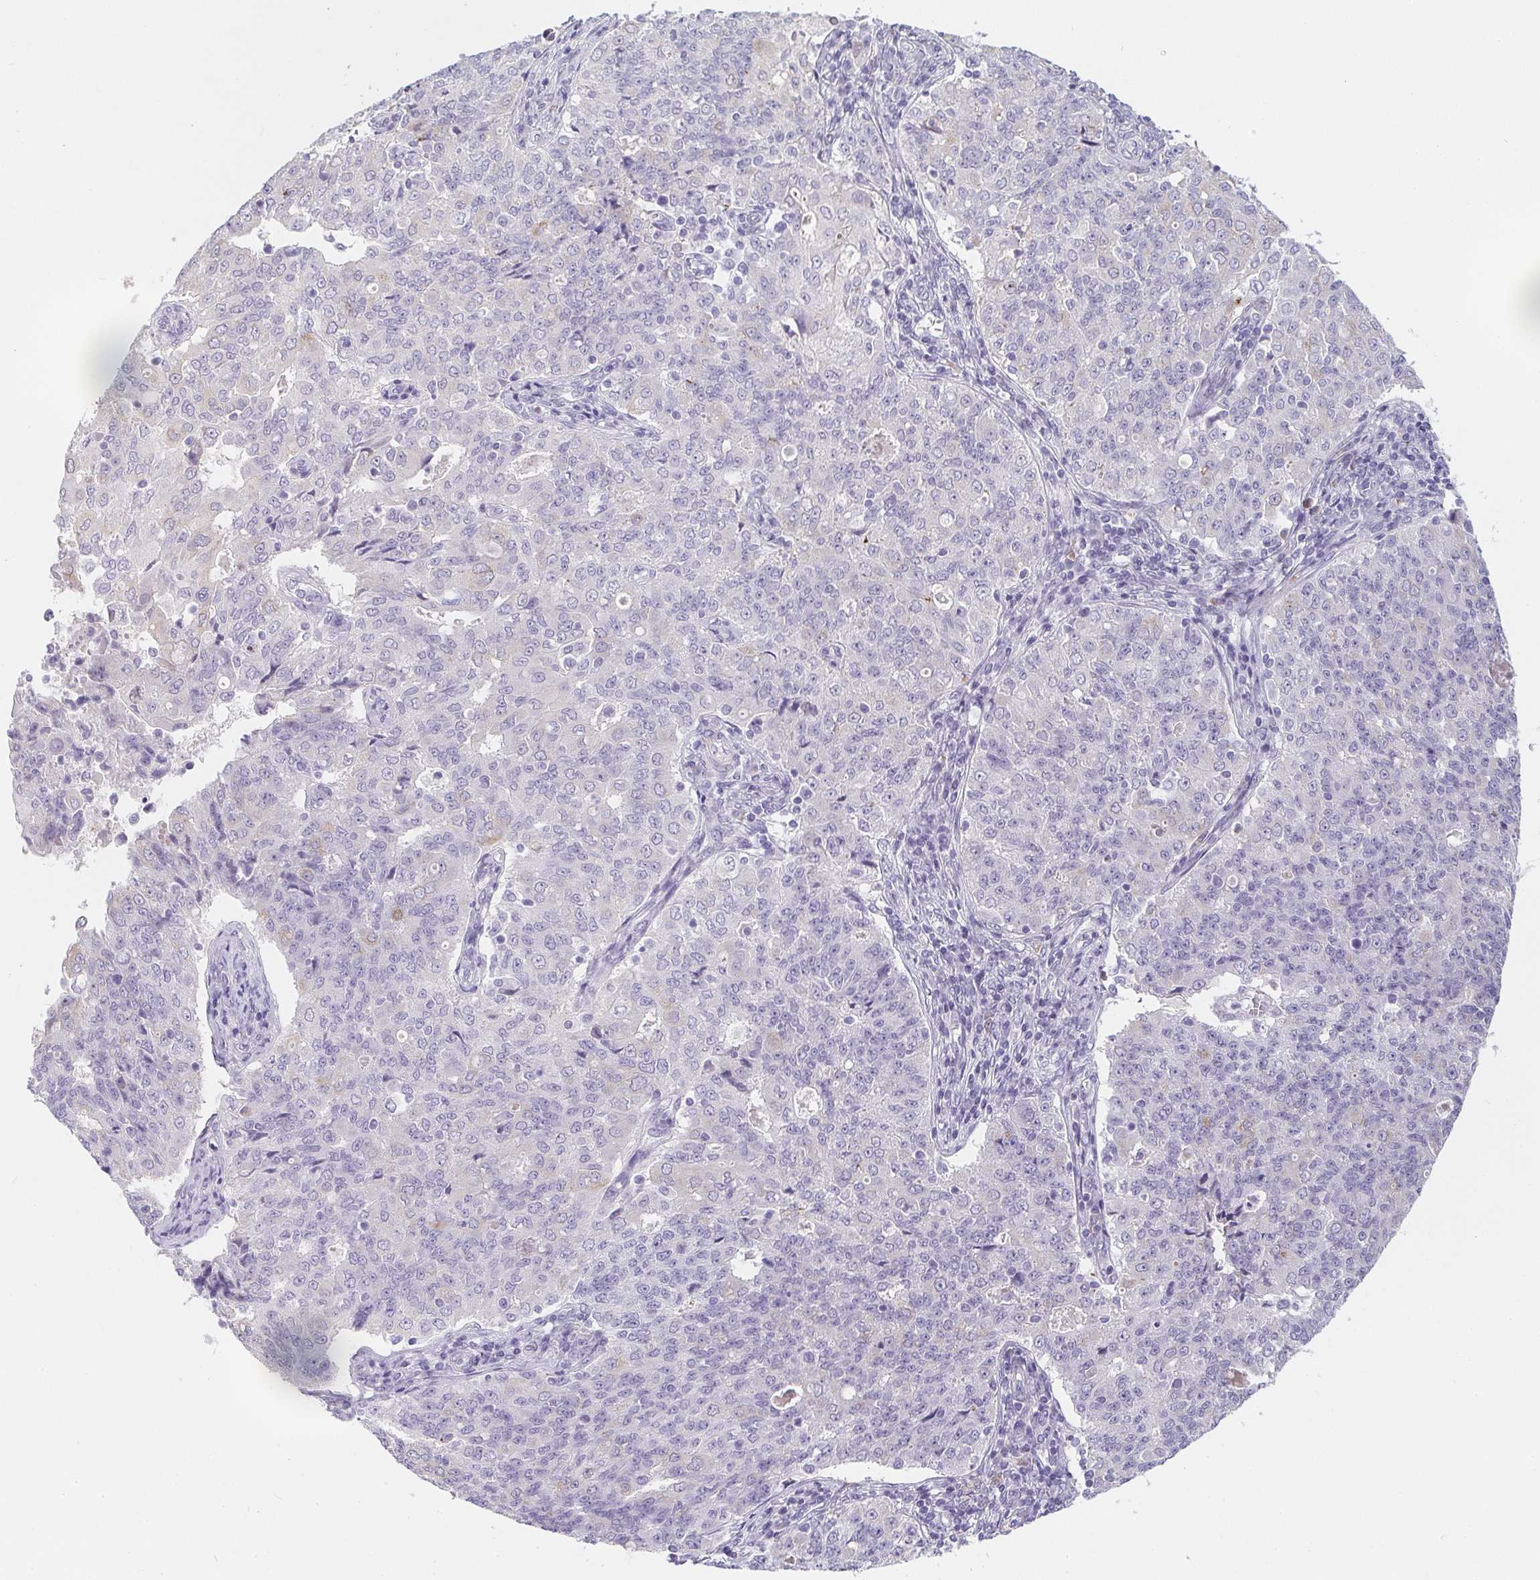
{"staining": {"intensity": "negative", "quantity": "none", "location": "none"}, "tissue": "endometrial cancer", "cell_type": "Tumor cells", "image_type": "cancer", "snomed": [{"axis": "morphology", "description": "Adenocarcinoma, NOS"}, {"axis": "topography", "description": "Endometrium"}], "caption": "Immunohistochemistry photomicrograph of neoplastic tissue: human endometrial cancer stained with DAB reveals no significant protein positivity in tumor cells.", "gene": "MAP1A", "patient": {"sex": "female", "age": 43}}